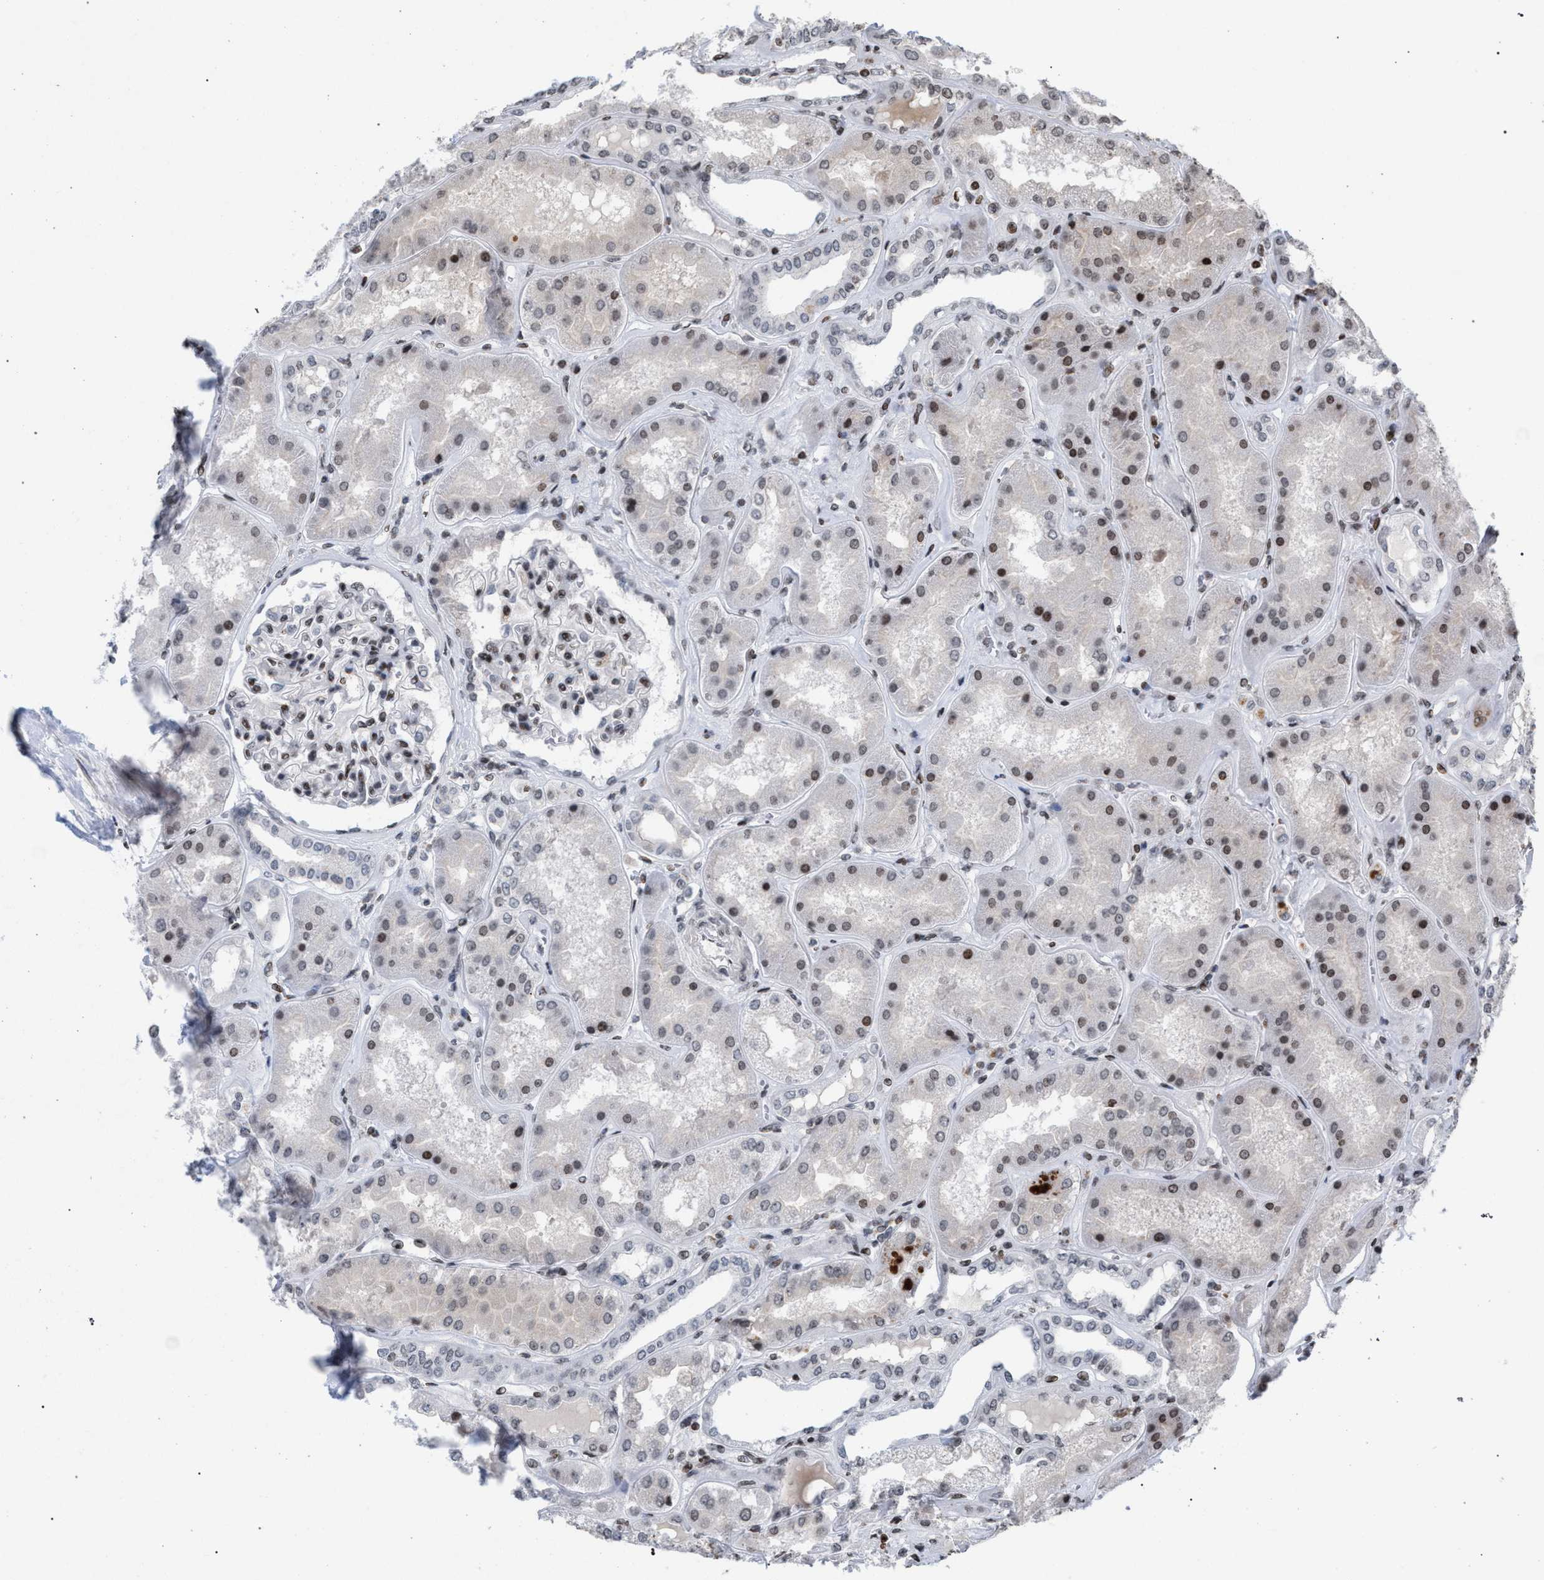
{"staining": {"intensity": "strong", "quantity": "25%-75%", "location": "nuclear"}, "tissue": "kidney", "cell_type": "Cells in glomeruli", "image_type": "normal", "snomed": [{"axis": "morphology", "description": "Normal tissue, NOS"}, {"axis": "topography", "description": "Kidney"}], "caption": "Protein positivity by IHC demonstrates strong nuclear staining in approximately 25%-75% of cells in glomeruli in normal kidney.", "gene": "FOXD3", "patient": {"sex": "female", "age": 56}}